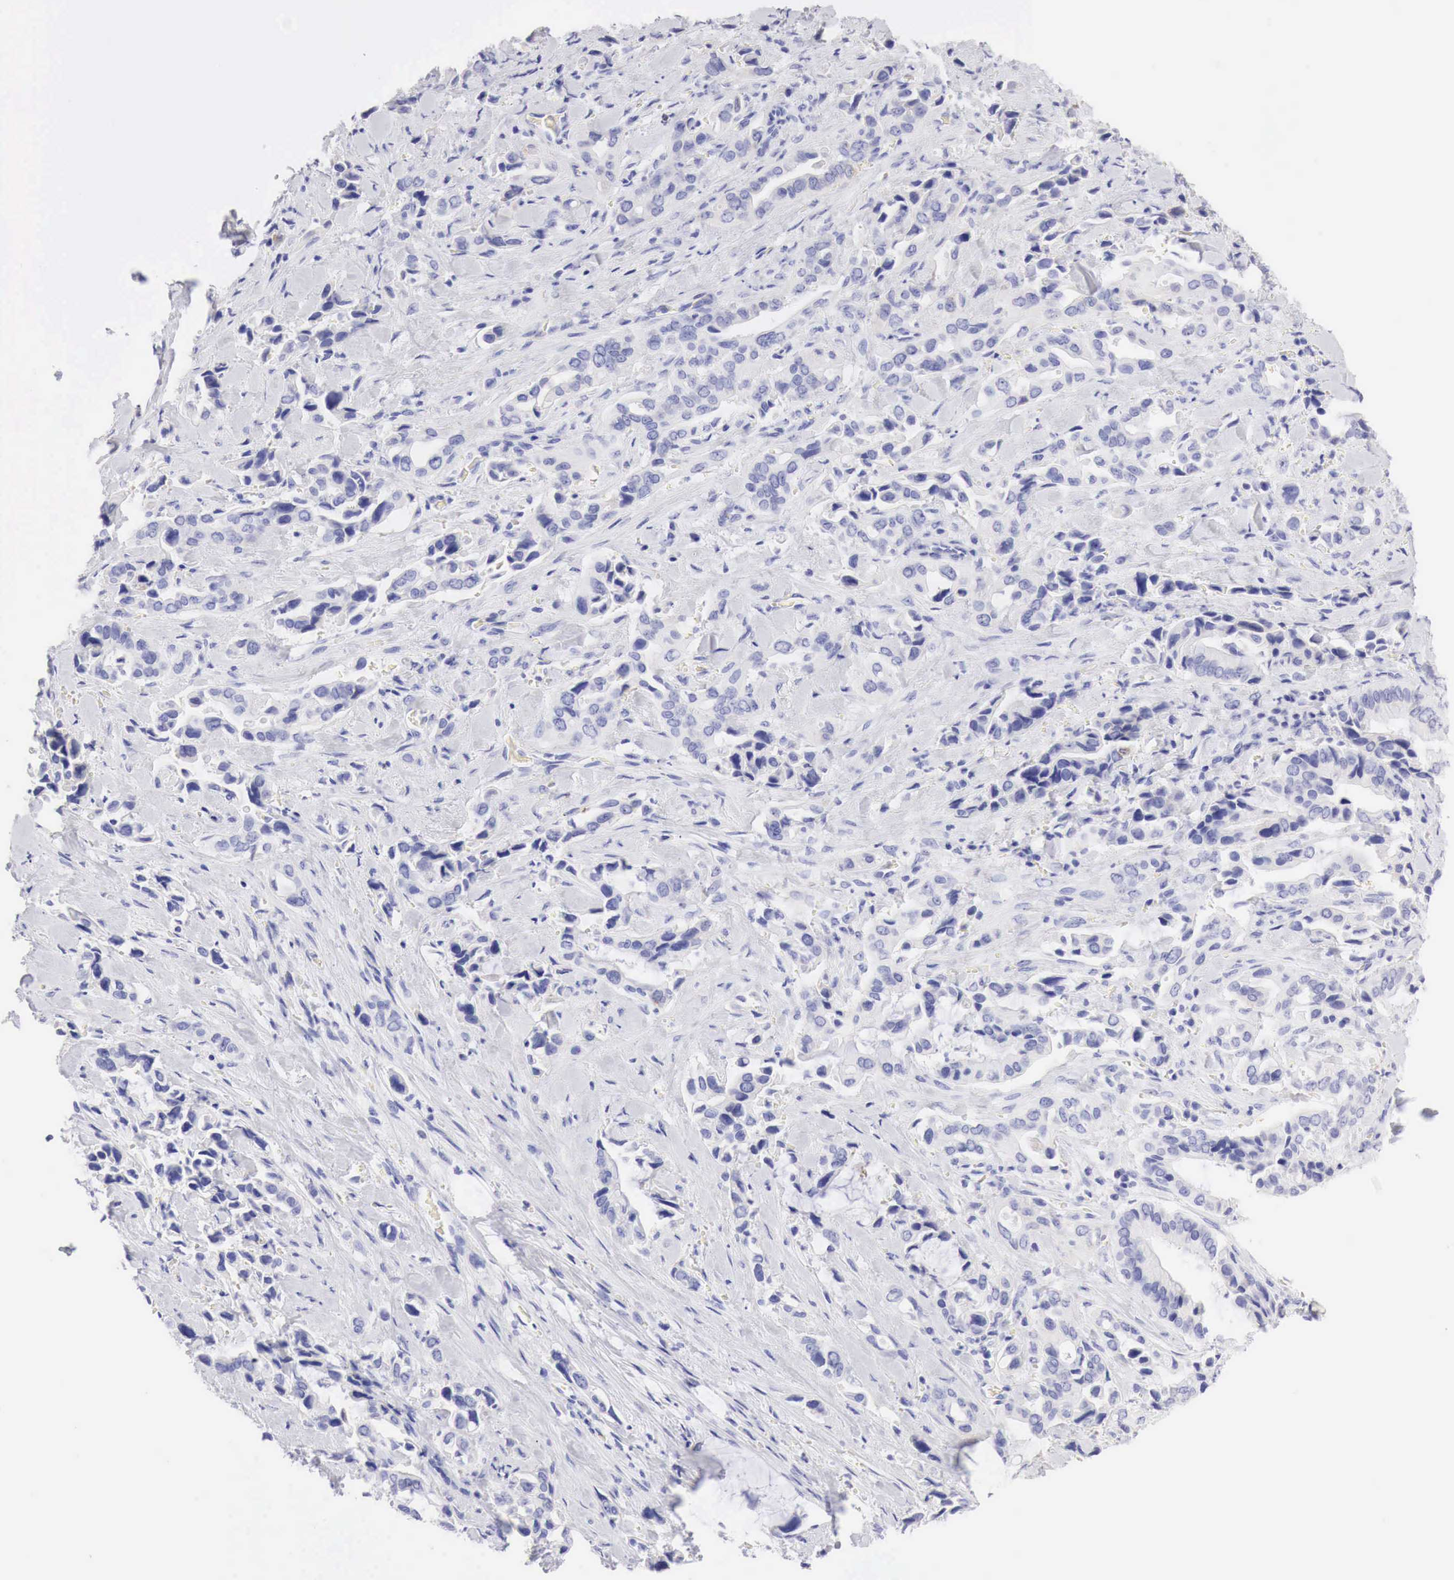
{"staining": {"intensity": "negative", "quantity": "none", "location": "none"}, "tissue": "pancreatic cancer", "cell_type": "Tumor cells", "image_type": "cancer", "snomed": [{"axis": "morphology", "description": "Adenocarcinoma, NOS"}, {"axis": "topography", "description": "Pancreas"}], "caption": "Protein analysis of pancreatic adenocarcinoma demonstrates no significant positivity in tumor cells.", "gene": "CDKN2A", "patient": {"sex": "male", "age": 69}}